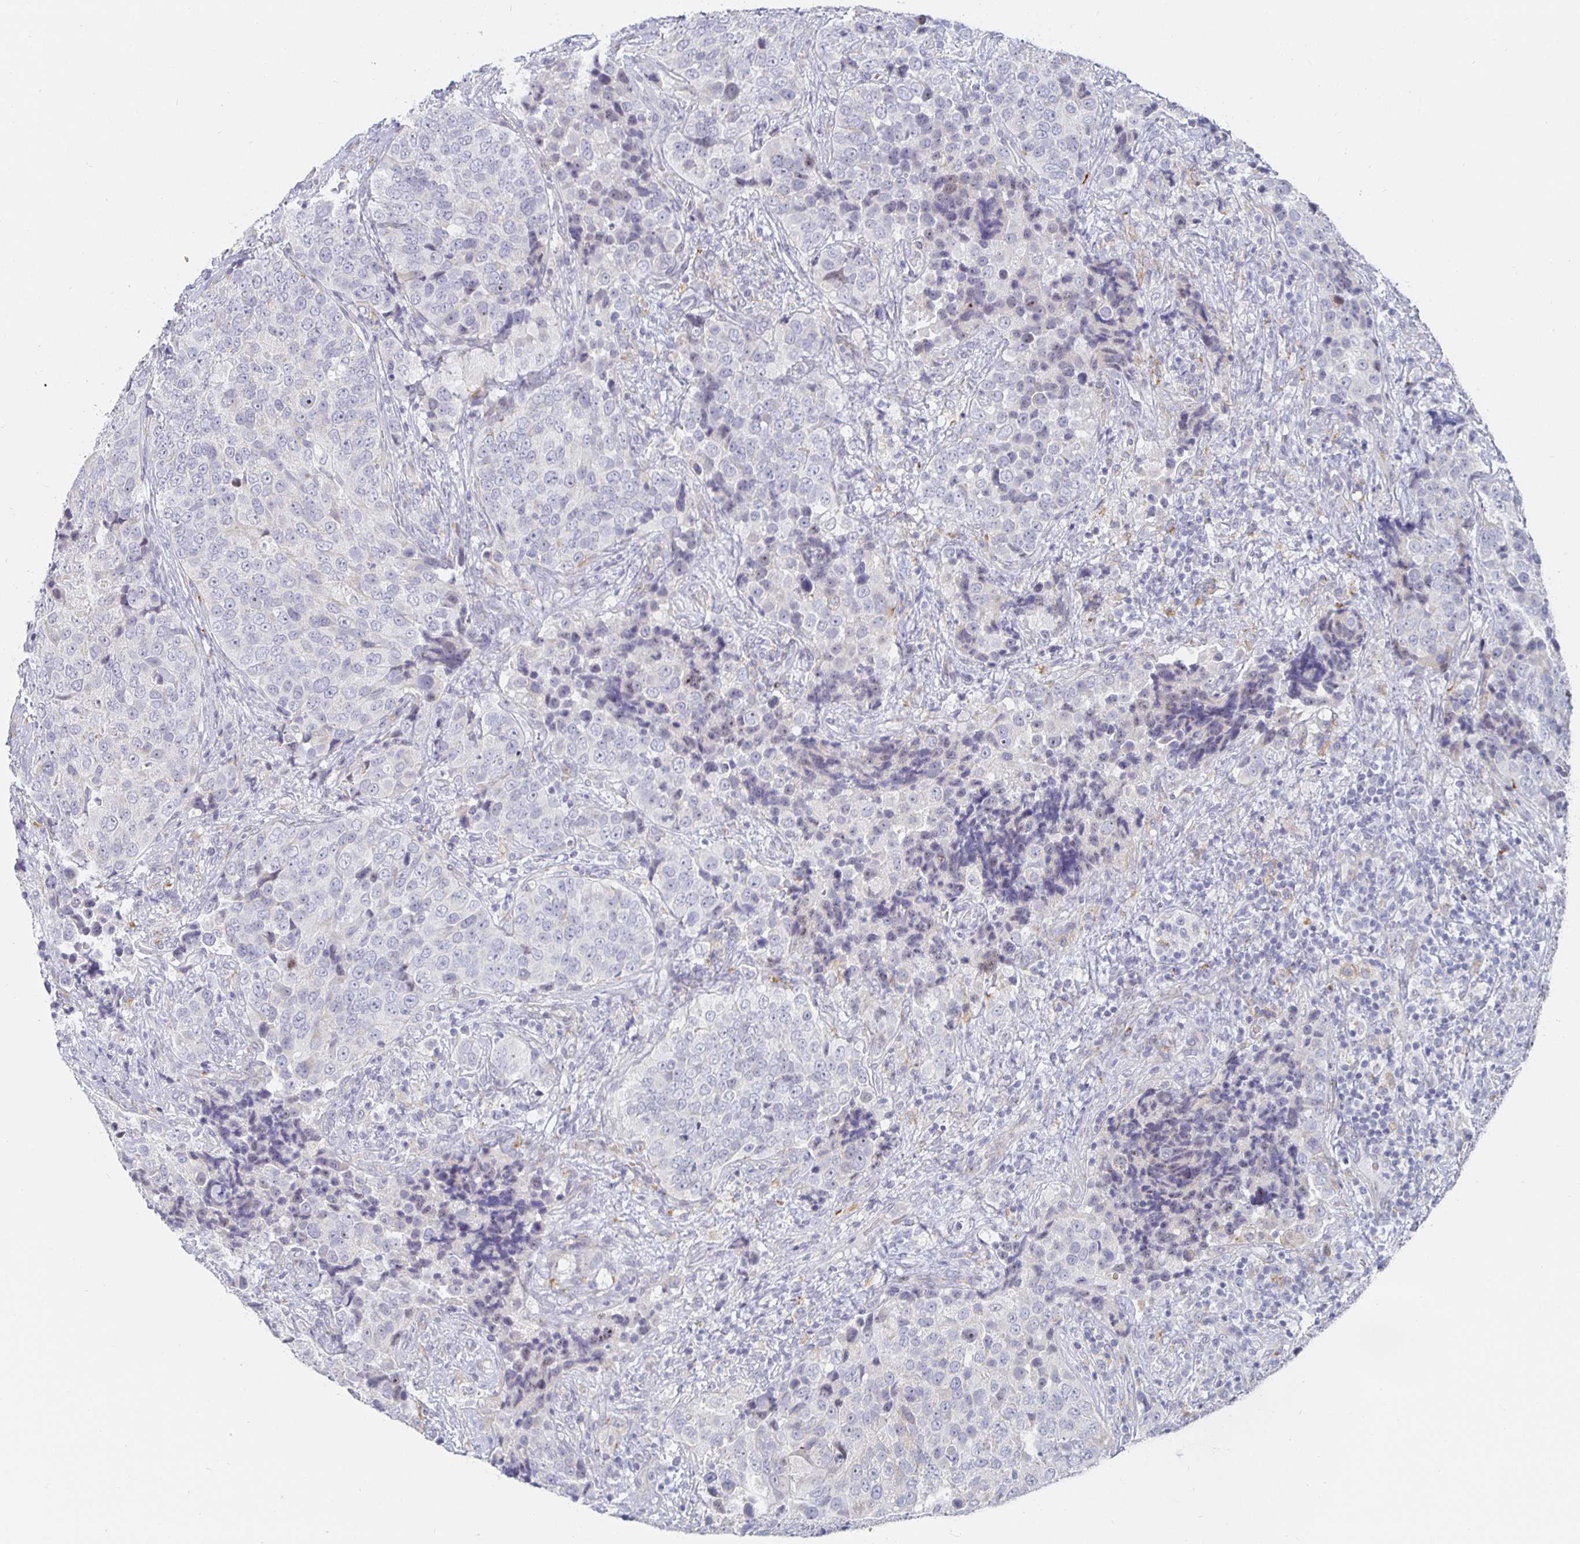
{"staining": {"intensity": "negative", "quantity": "none", "location": "none"}, "tissue": "urothelial cancer", "cell_type": "Tumor cells", "image_type": "cancer", "snomed": [{"axis": "morphology", "description": "Urothelial carcinoma, NOS"}, {"axis": "topography", "description": "Urinary bladder"}], "caption": "This histopathology image is of urothelial cancer stained with IHC to label a protein in brown with the nuclei are counter-stained blue. There is no positivity in tumor cells.", "gene": "S100G", "patient": {"sex": "male", "age": 52}}